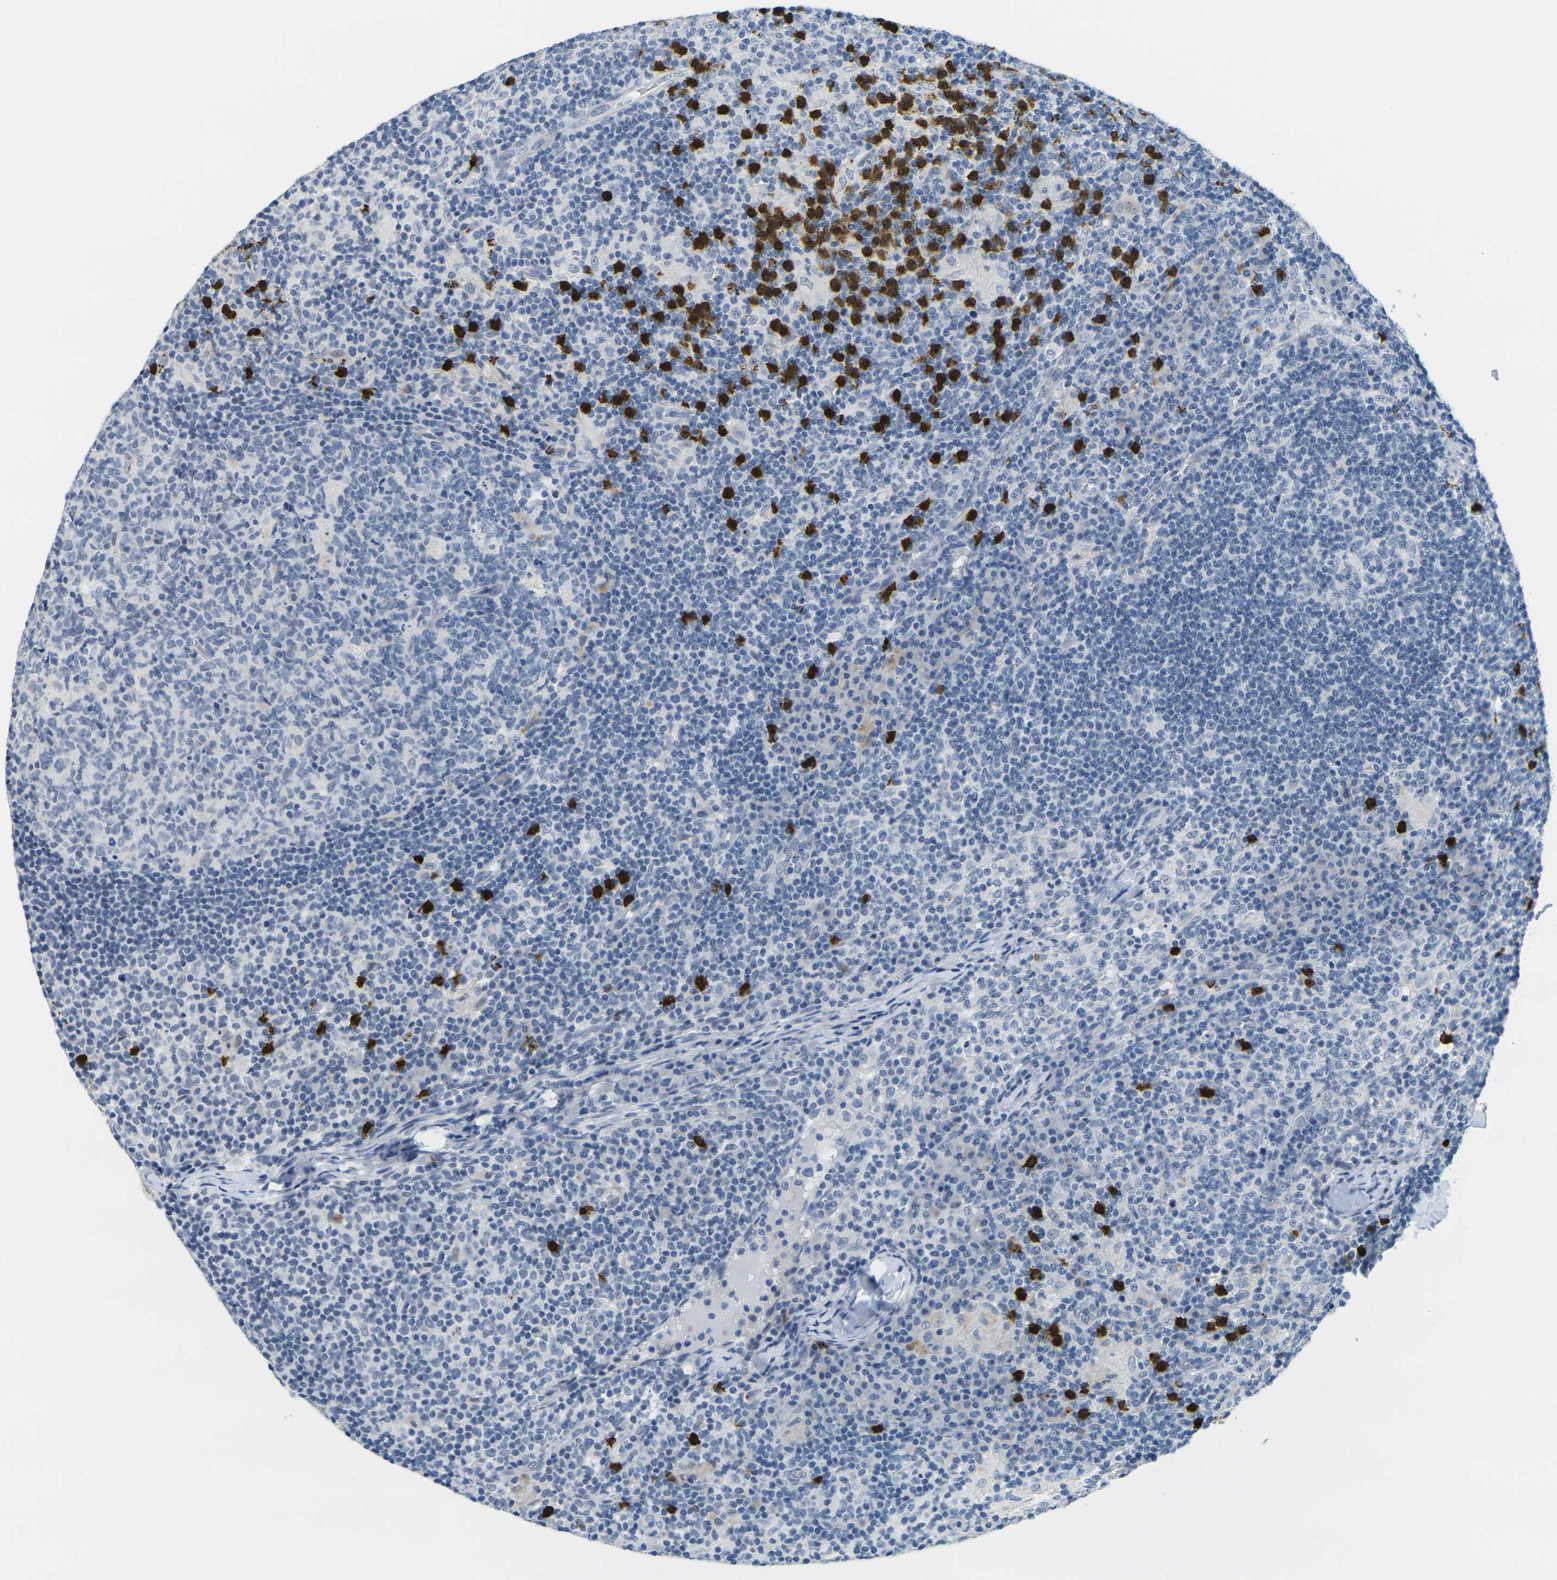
{"staining": {"intensity": "negative", "quantity": "none", "location": "none"}, "tissue": "lymph node", "cell_type": "Germinal center cells", "image_type": "normal", "snomed": [{"axis": "morphology", "description": "Normal tissue, NOS"}, {"axis": "morphology", "description": "Inflammation, NOS"}, {"axis": "topography", "description": "Lymph node"}], "caption": "Normal lymph node was stained to show a protein in brown. There is no significant positivity in germinal center cells. The staining is performed using DAB brown chromogen with nuclei counter-stained in using hematoxylin.", "gene": "GPR15", "patient": {"sex": "male", "age": 55}}